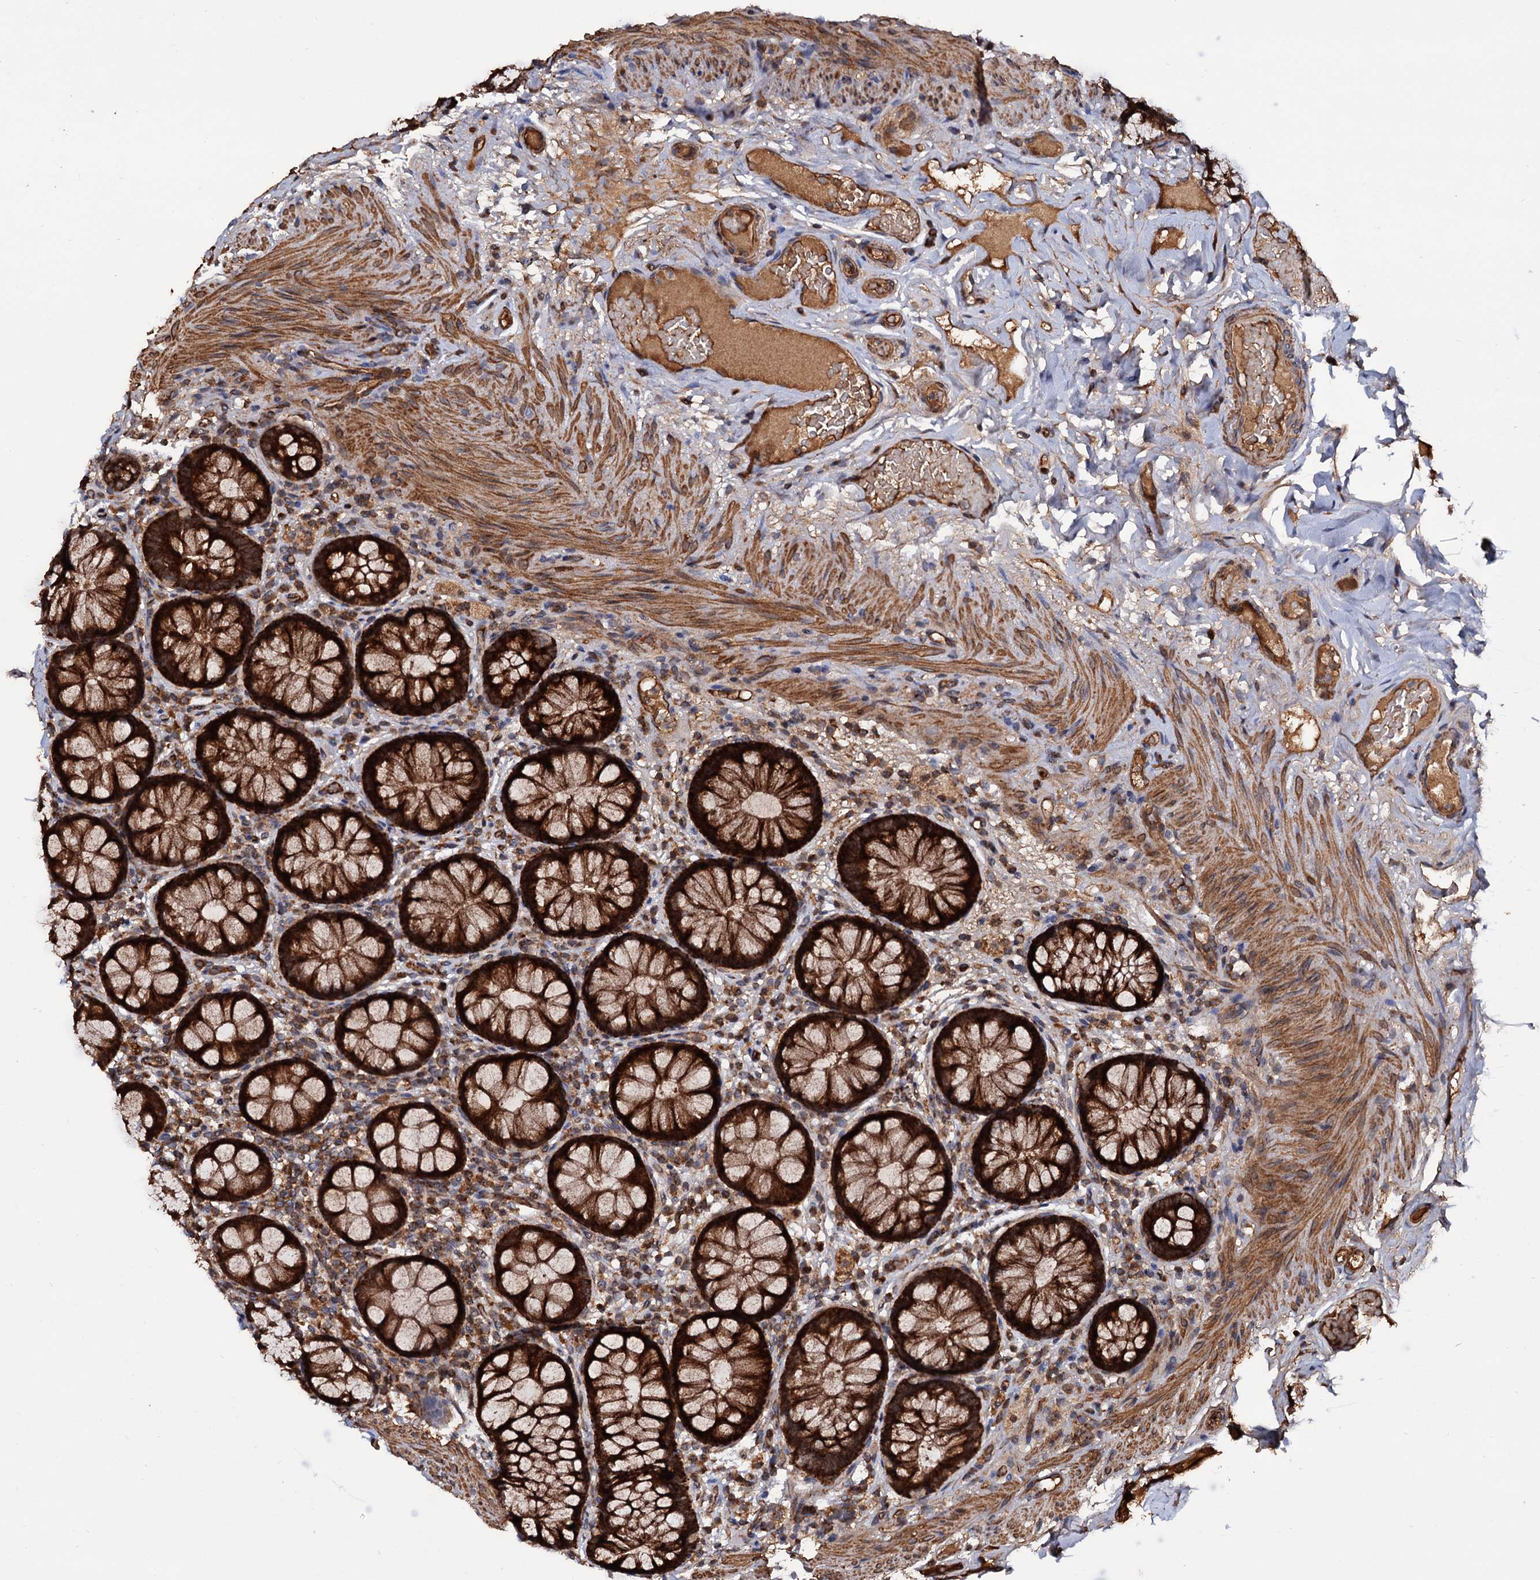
{"staining": {"intensity": "strong", "quantity": ">75%", "location": "cytoplasmic/membranous"}, "tissue": "rectum", "cell_type": "Glandular cells", "image_type": "normal", "snomed": [{"axis": "morphology", "description": "Normal tissue, NOS"}, {"axis": "topography", "description": "Rectum"}], "caption": "Protein expression analysis of benign rectum shows strong cytoplasmic/membranous positivity in about >75% of glandular cells.", "gene": "MRPL42", "patient": {"sex": "male", "age": 83}}